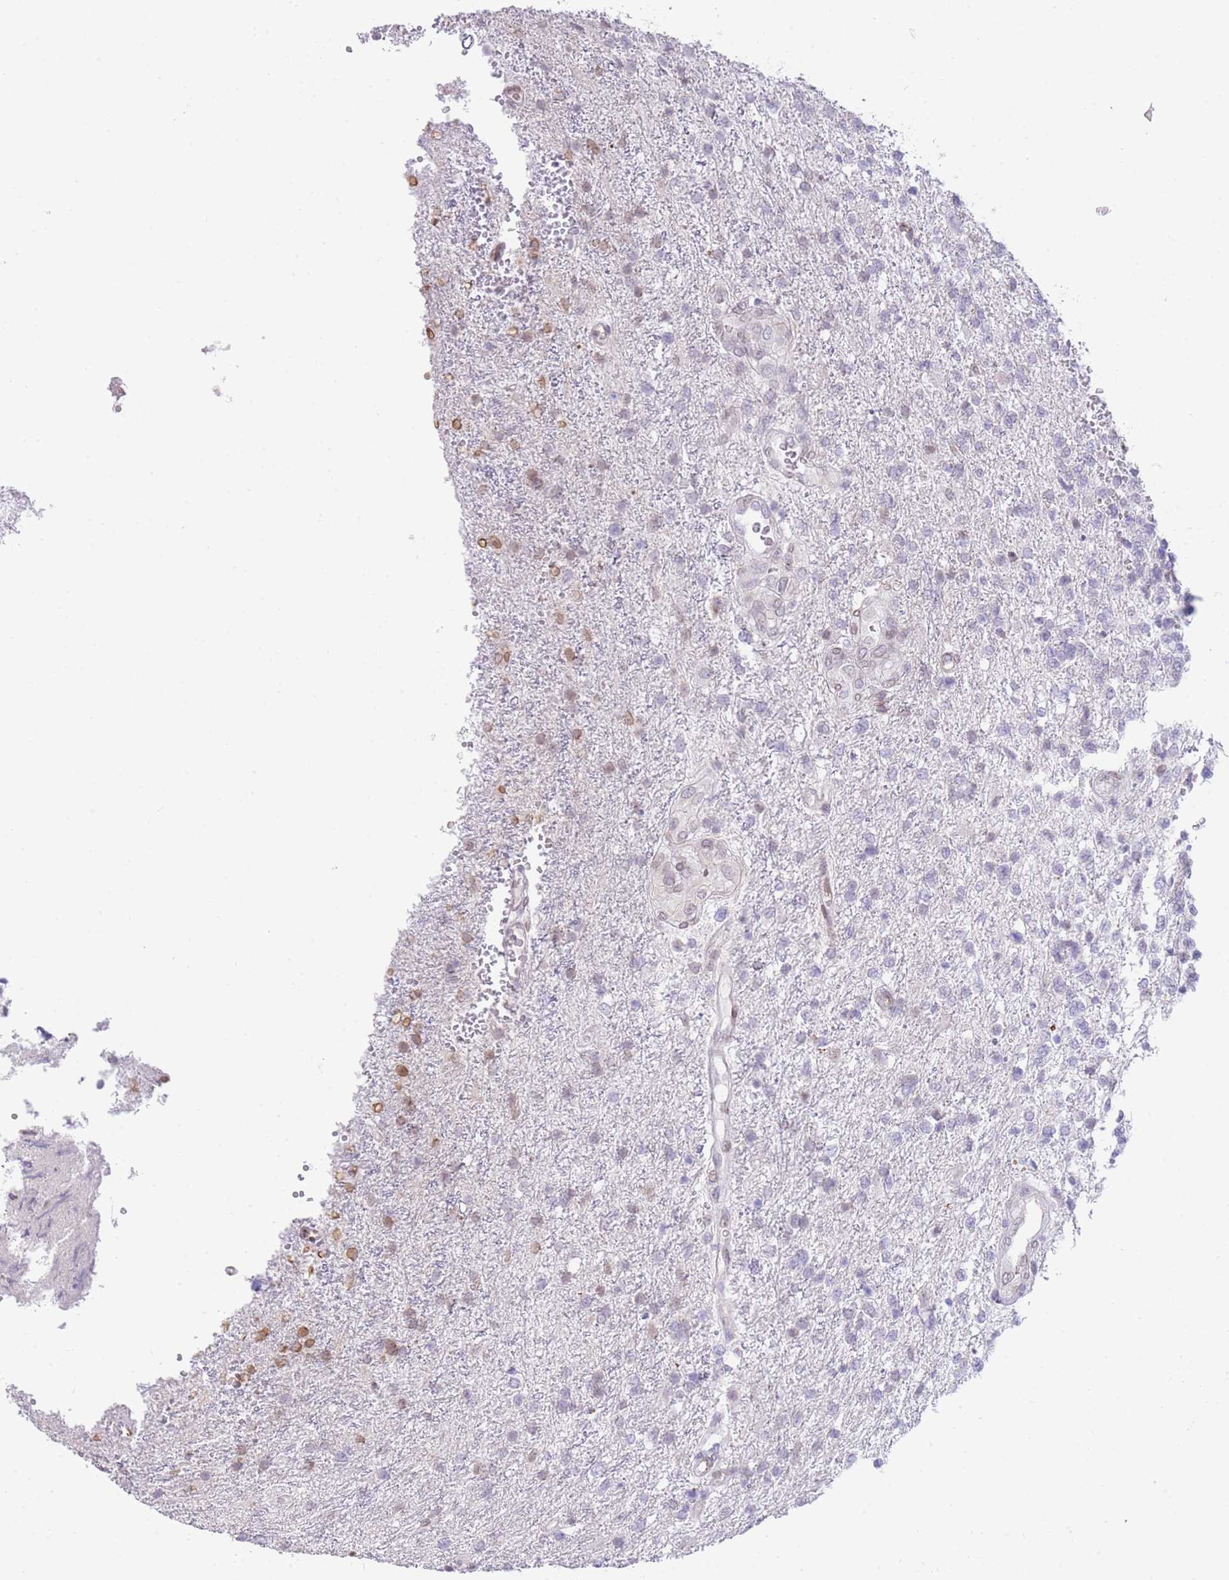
{"staining": {"intensity": "negative", "quantity": "none", "location": "none"}, "tissue": "glioma", "cell_type": "Tumor cells", "image_type": "cancer", "snomed": [{"axis": "morphology", "description": "Glioma, malignant, High grade"}, {"axis": "topography", "description": "Brain"}], "caption": "High magnification brightfield microscopy of glioma stained with DAB (3,3'-diaminobenzidine) (brown) and counterstained with hematoxylin (blue): tumor cells show no significant expression.", "gene": "OR10AD1", "patient": {"sex": "male", "age": 56}}